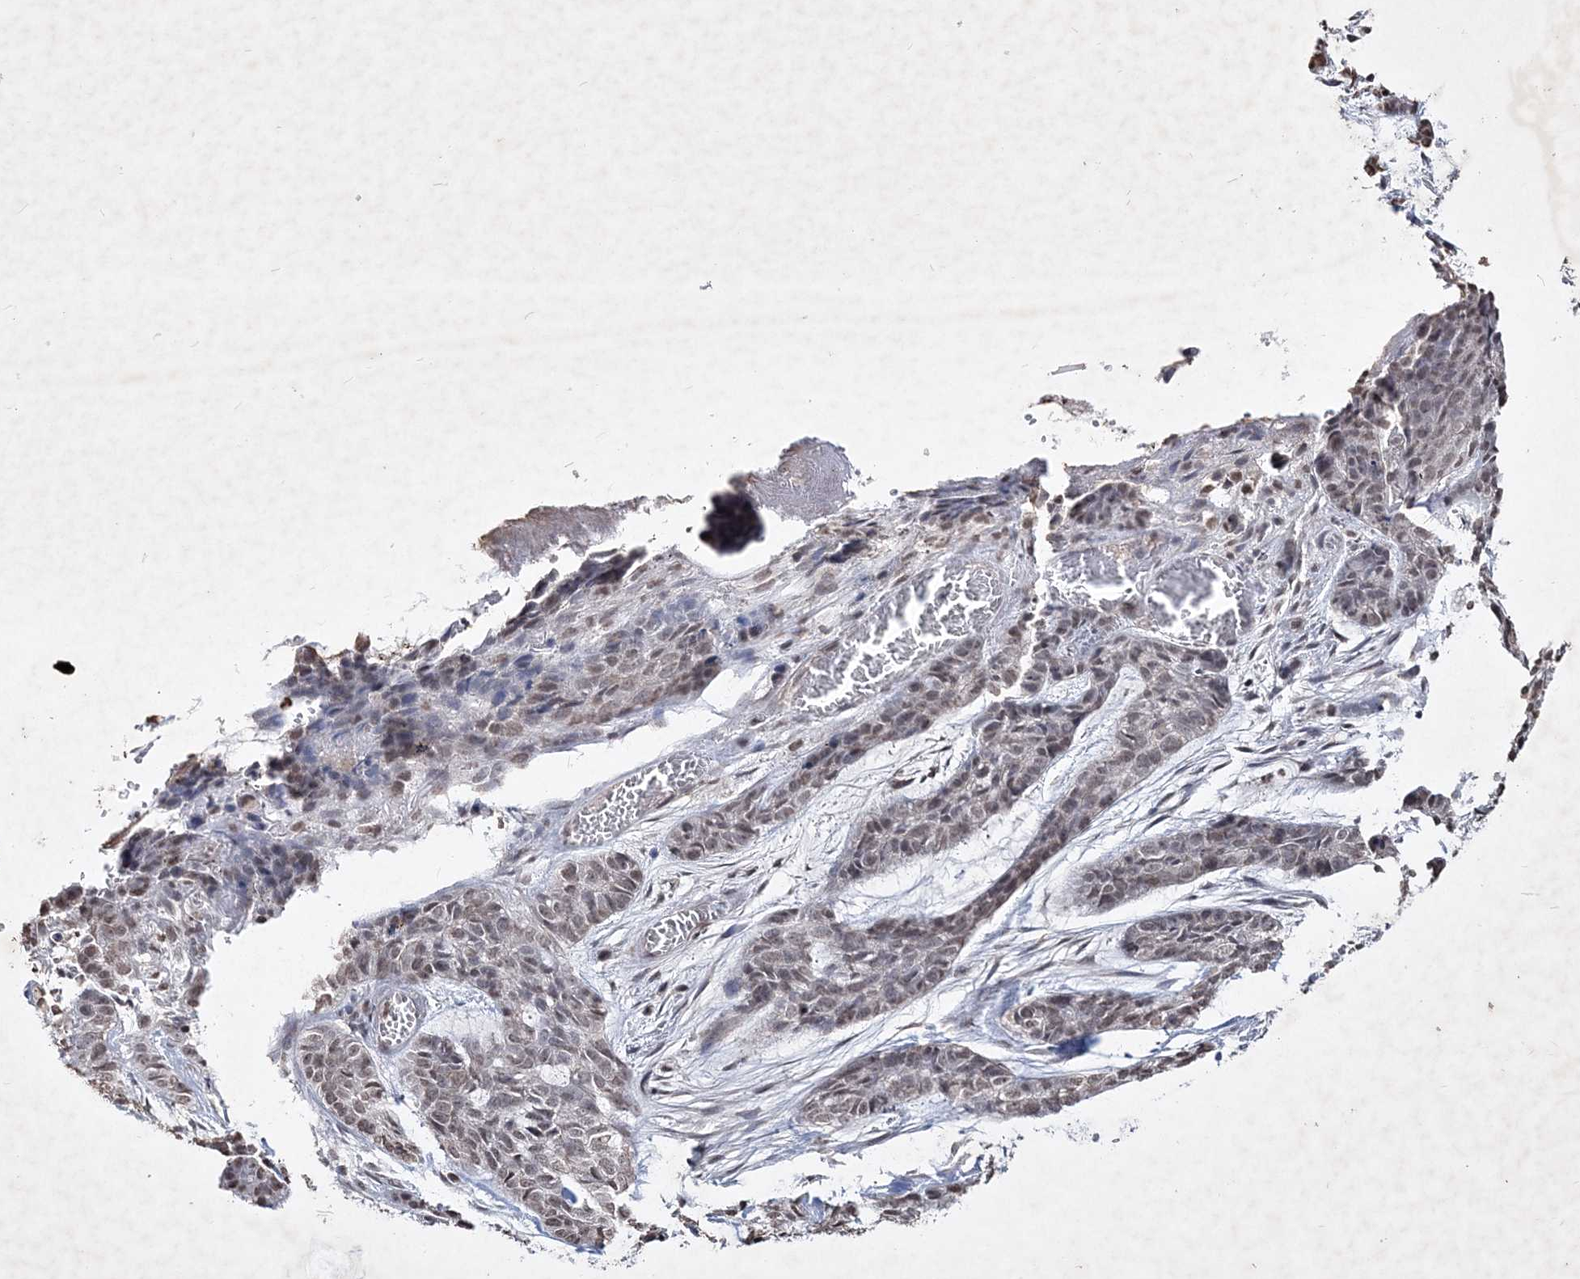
{"staining": {"intensity": "weak", "quantity": "25%-75%", "location": "nuclear"}, "tissue": "skin cancer", "cell_type": "Tumor cells", "image_type": "cancer", "snomed": [{"axis": "morphology", "description": "Basal cell carcinoma"}, {"axis": "topography", "description": "Skin"}], "caption": "A micrograph of human skin cancer stained for a protein exhibits weak nuclear brown staining in tumor cells. (Stains: DAB (3,3'-diaminobenzidine) in brown, nuclei in blue, Microscopy: brightfield microscopy at high magnification).", "gene": "SOWAHB", "patient": {"sex": "female", "age": 64}}